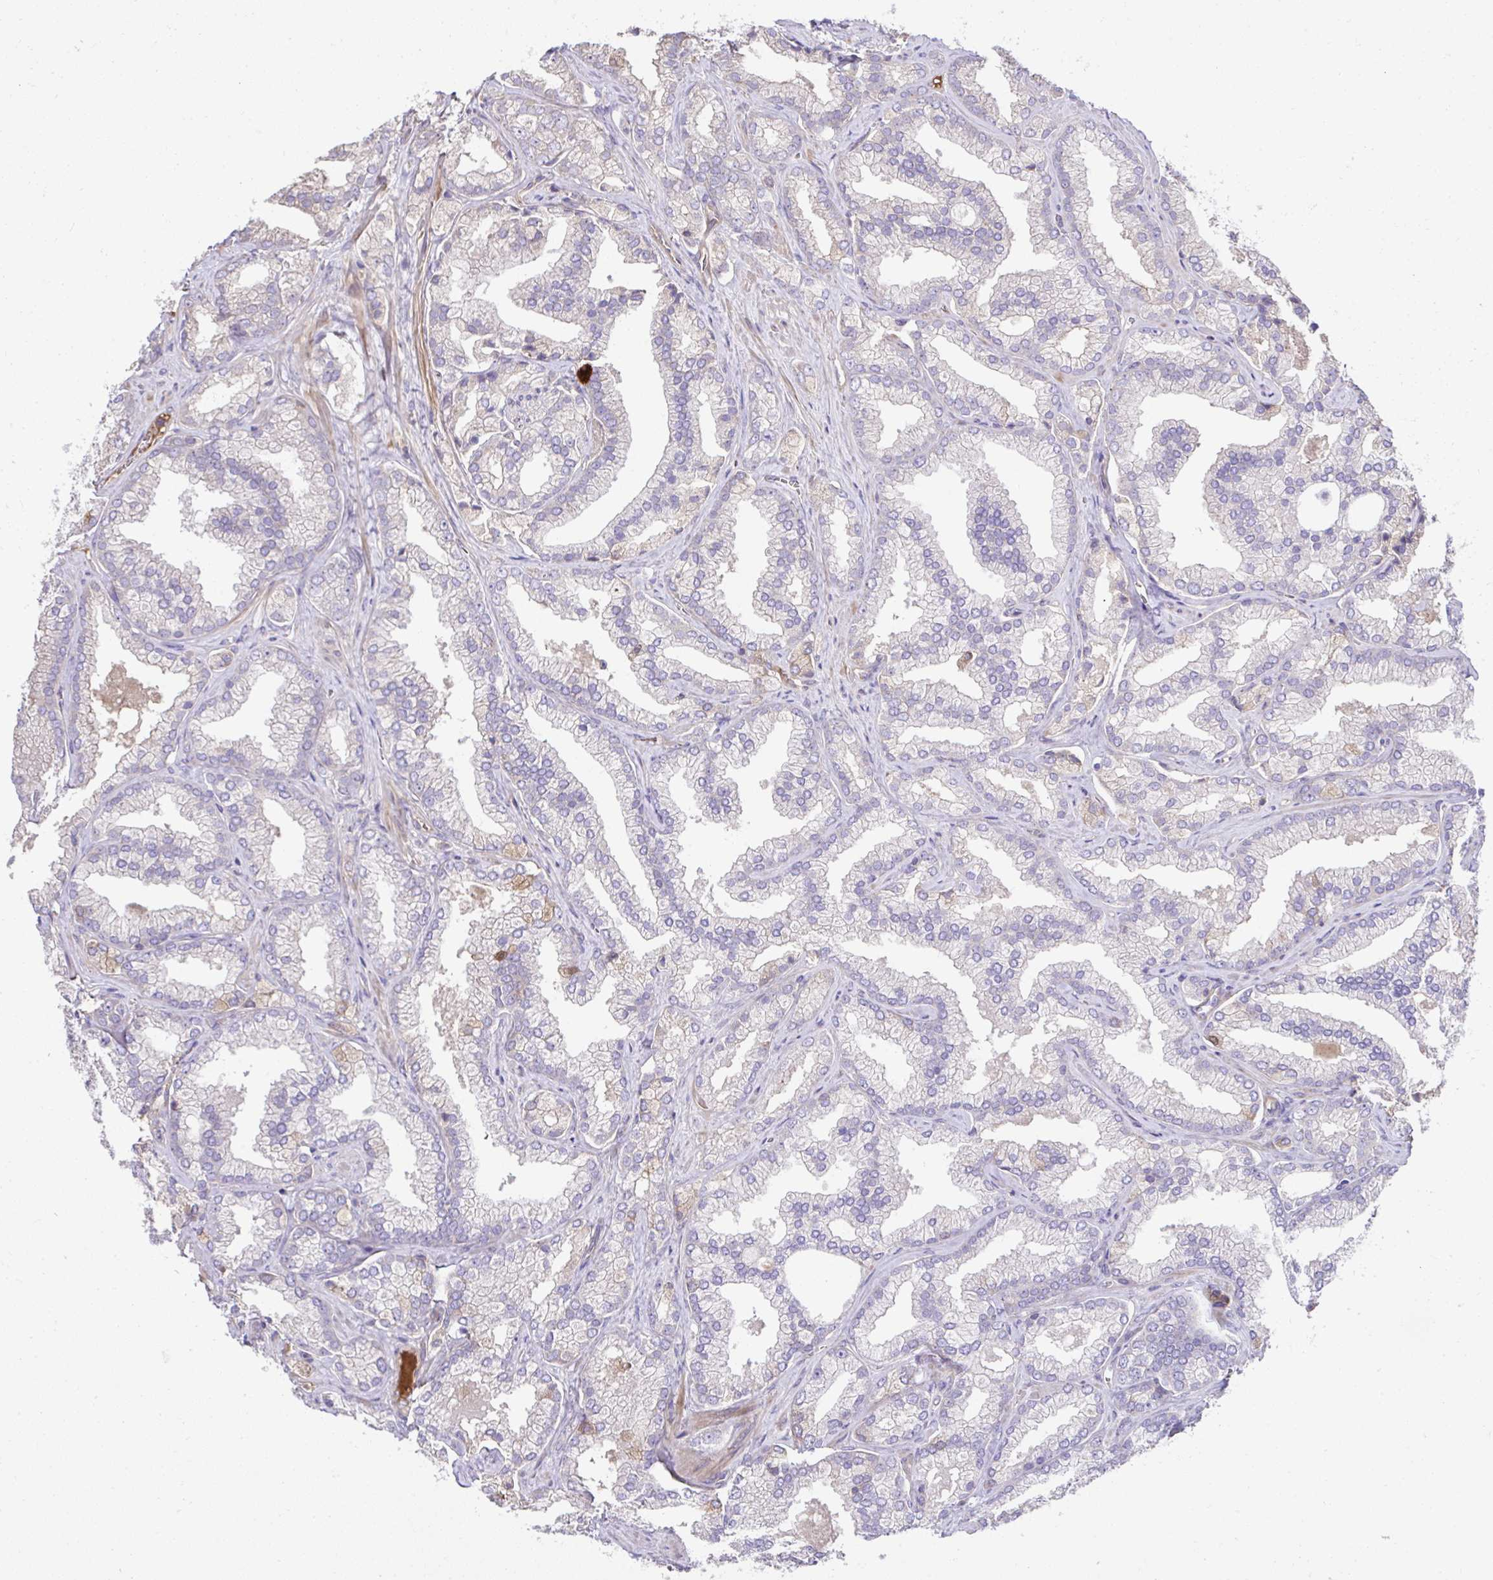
{"staining": {"intensity": "negative", "quantity": "none", "location": "none"}, "tissue": "prostate cancer", "cell_type": "Tumor cells", "image_type": "cancer", "snomed": [{"axis": "morphology", "description": "Adenocarcinoma, High grade"}, {"axis": "topography", "description": "Prostate"}], "caption": "Prostate cancer (high-grade adenocarcinoma) was stained to show a protein in brown. There is no significant expression in tumor cells.", "gene": "CCDC85C", "patient": {"sex": "male", "age": 68}}